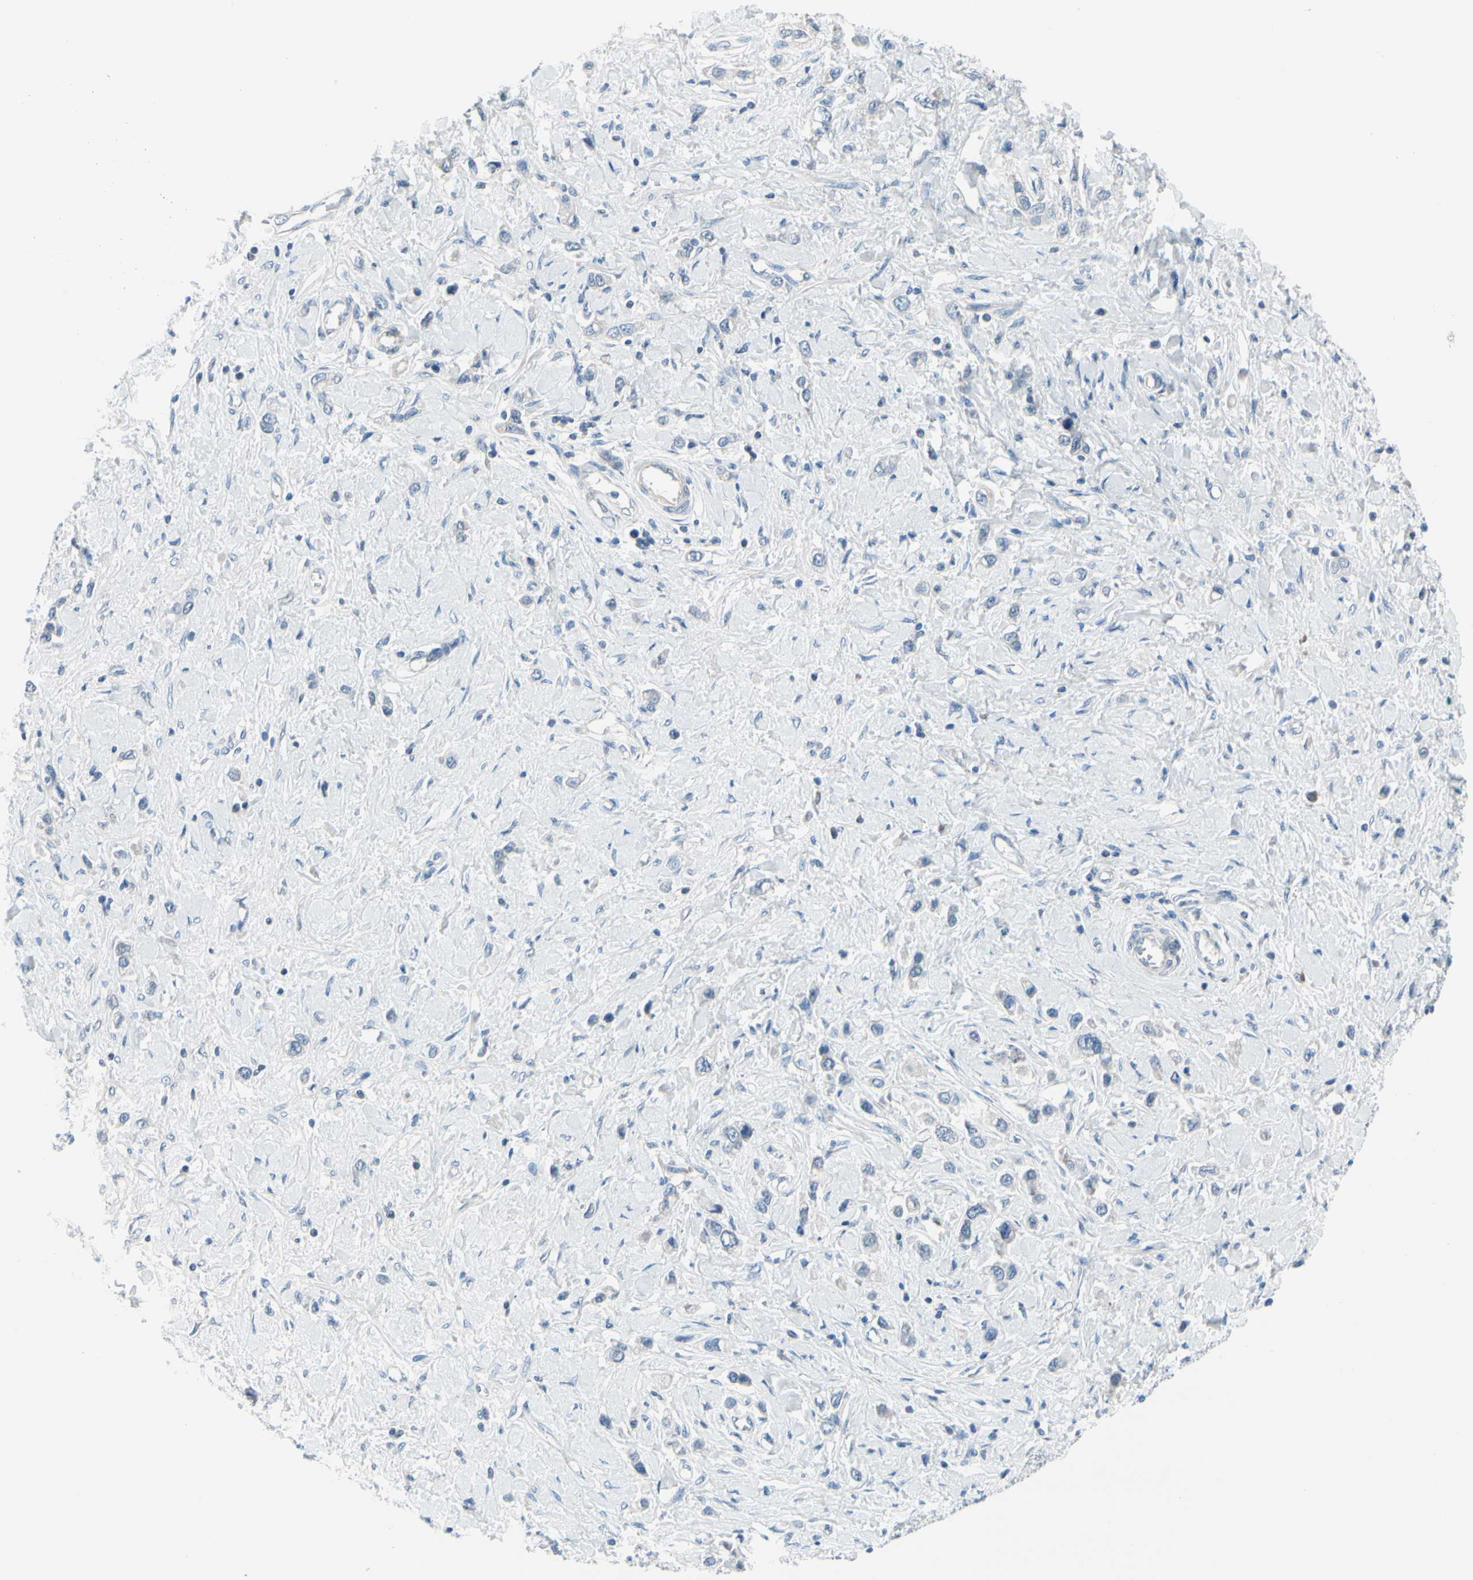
{"staining": {"intensity": "negative", "quantity": "none", "location": "none"}, "tissue": "stomach cancer", "cell_type": "Tumor cells", "image_type": "cancer", "snomed": [{"axis": "morphology", "description": "Normal tissue, NOS"}, {"axis": "morphology", "description": "Adenocarcinoma, NOS"}, {"axis": "topography", "description": "Stomach, upper"}, {"axis": "topography", "description": "Stomach"}], "caption": "Tumor cells are negative for protein expression in human stomach cancer (adenocarcinoma).", "gene": "PGR", "patient": {"sex": "female", "age": 65}}